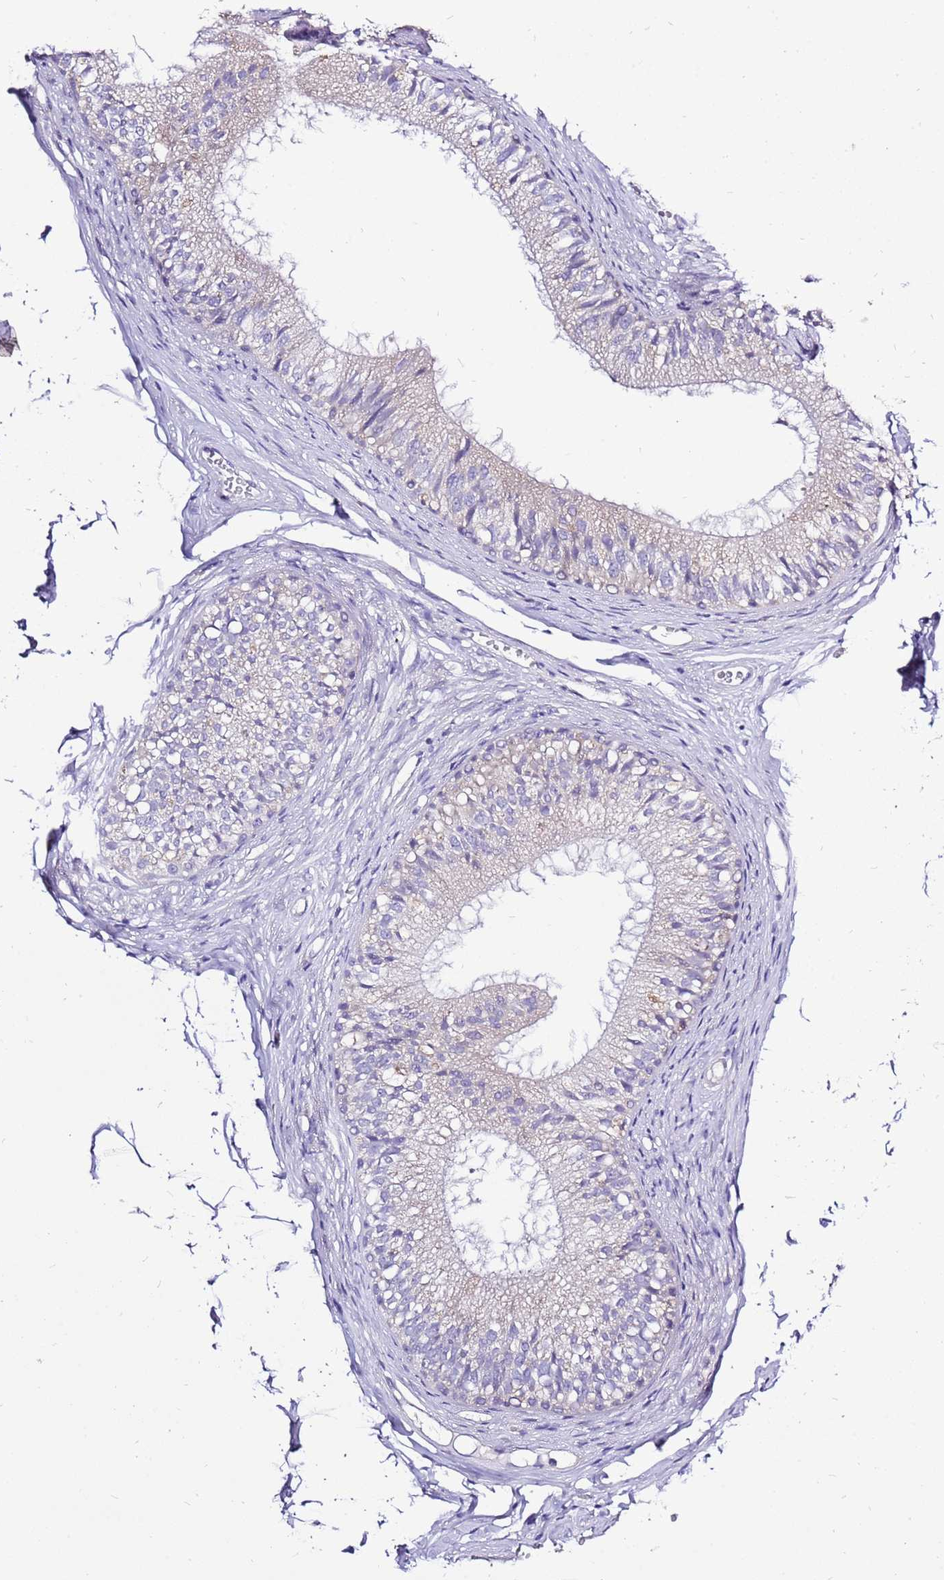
{"staining": {"intensity": "negative", "quantity": "none", "location": "none"}, "tissue": "epididymis", "cell_type": "Glandular cells", "image_type": "normal", "snomed": [{"axis": "morphology", "description": "Normal tissue, NOS"}, {"axis": "morphology", "description": "Seminoma in situ"}, {"axis": "topography", "description": "Testis"}, {"axis": "topography", "description": "Epididymis"}], "caption": "Glandular cells show no significant protein expression in normal epididymis.", "gene": "GLCE", "patient": {"sex": "male", "age": 28}}